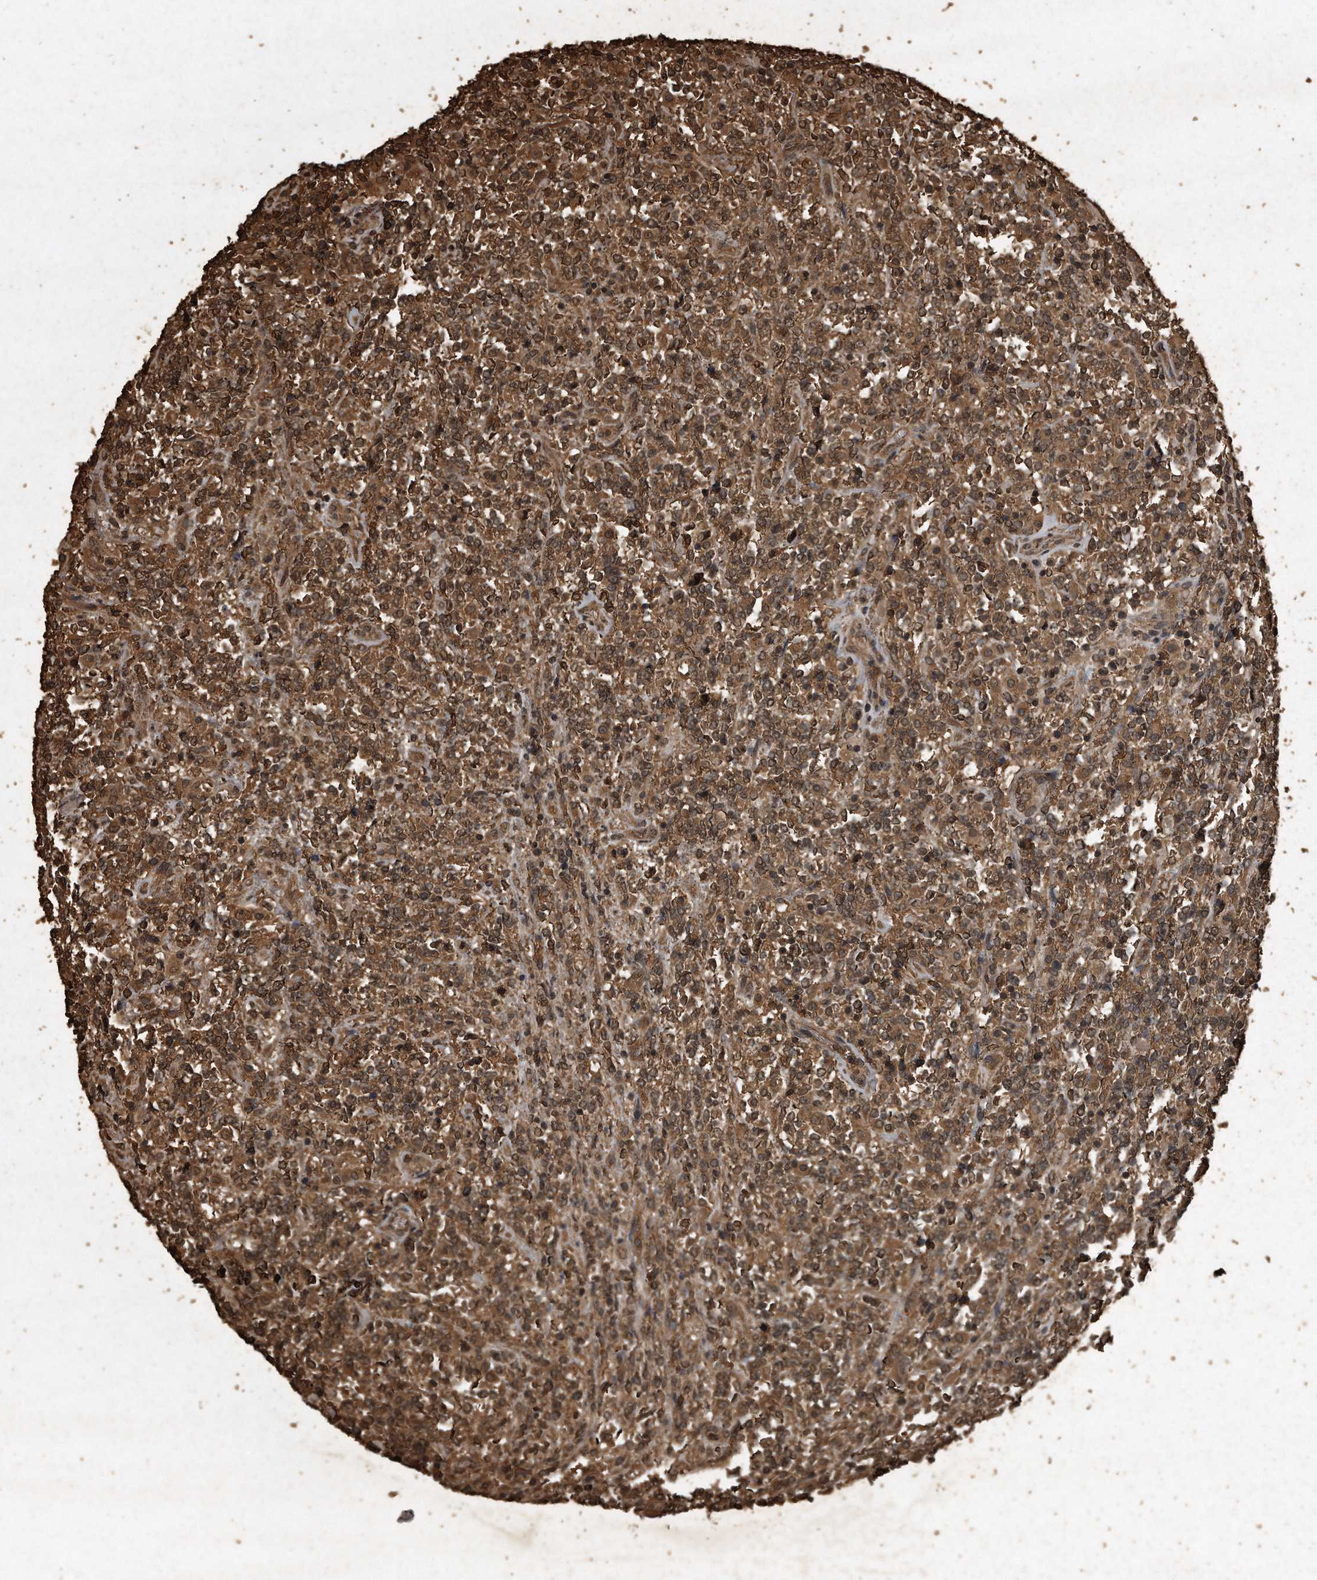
{"staining": {"intensity": "strong", "quantity": ">75%", "location": "cytoplasmic/membranous"}, "tissue": "lymphoma", "cell_type": "Tumor cells", "image_type": "cancer", "snomed": [{"axis": "morphology", "description": "Malignant lymphoma, non-Hodgkin's type, High grade"}, {"axis": "topography", "description": "Soft tissue"}], "caption": "A photomicrograph showing strong cytoplasmic/membranous positivity in about >75% of tumor cells in high-grade malignant lymphoma, non-Hodgkin's type, as visualized by brown immunohistochemical staining.", "gene": "CFLAR", "patient": {"sex": "male", "age": 18}}